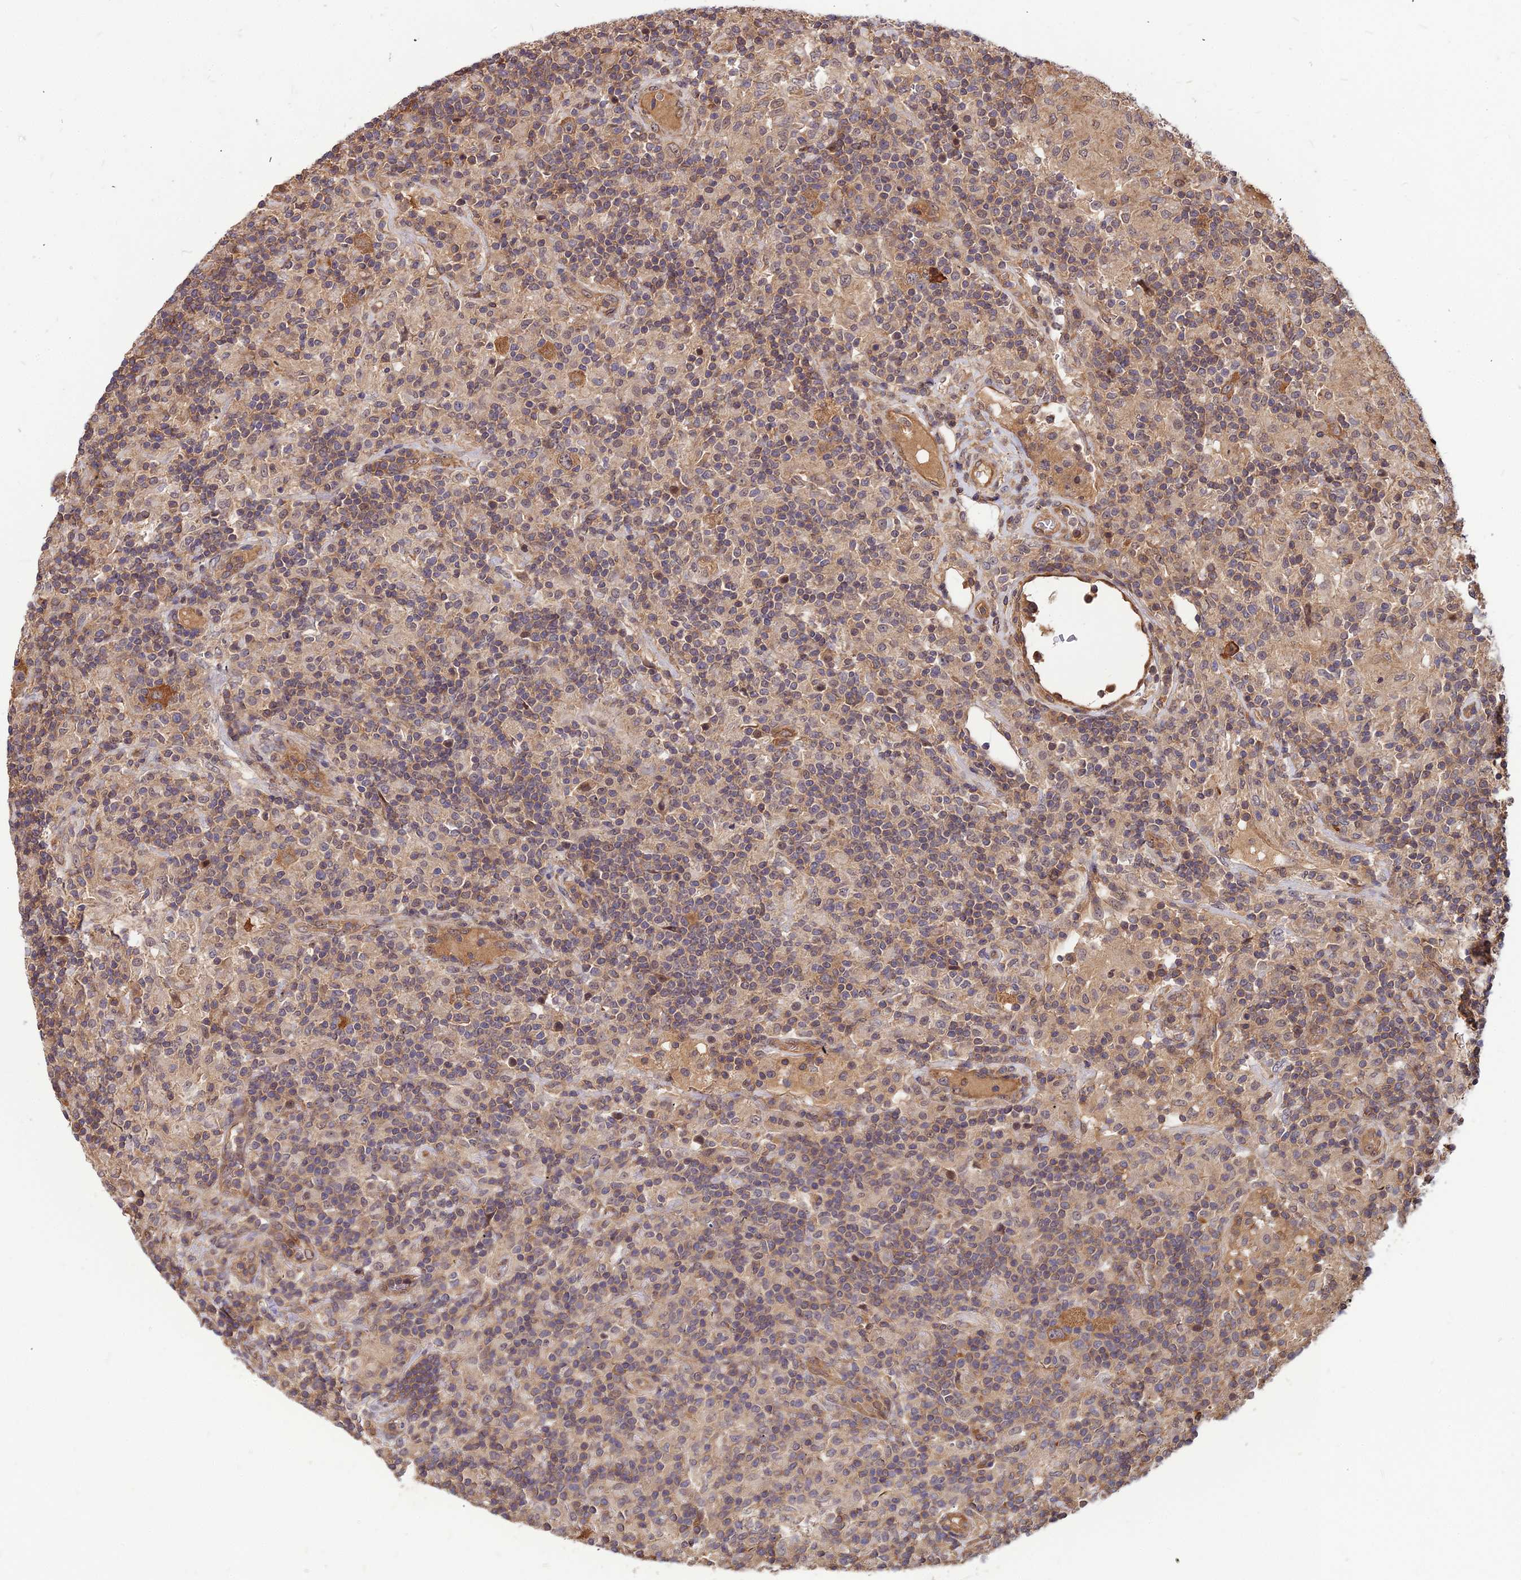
{"staining": {"intensity": "moderate", "quantity": ">75%", "location": "cytoplasmic/membranous"}, "tissue": "lymphoma", "cell_type": "Tumor cells", "image_type": "cancer", "snomed": [{"axis": "morphology", "description": "Hodgkin's disease, NOS"}, {"axis": "topography", "description": "Lymph node"}], "caption": "Immunohistochemical staining of human Hodgkin's disease demonstrates medium levels of moderate cytoplasmic/membranous staining in approximately >75% of tumor cells.", "gene": "ZNF467", "patient": {"sex": "male", "age": 70}}